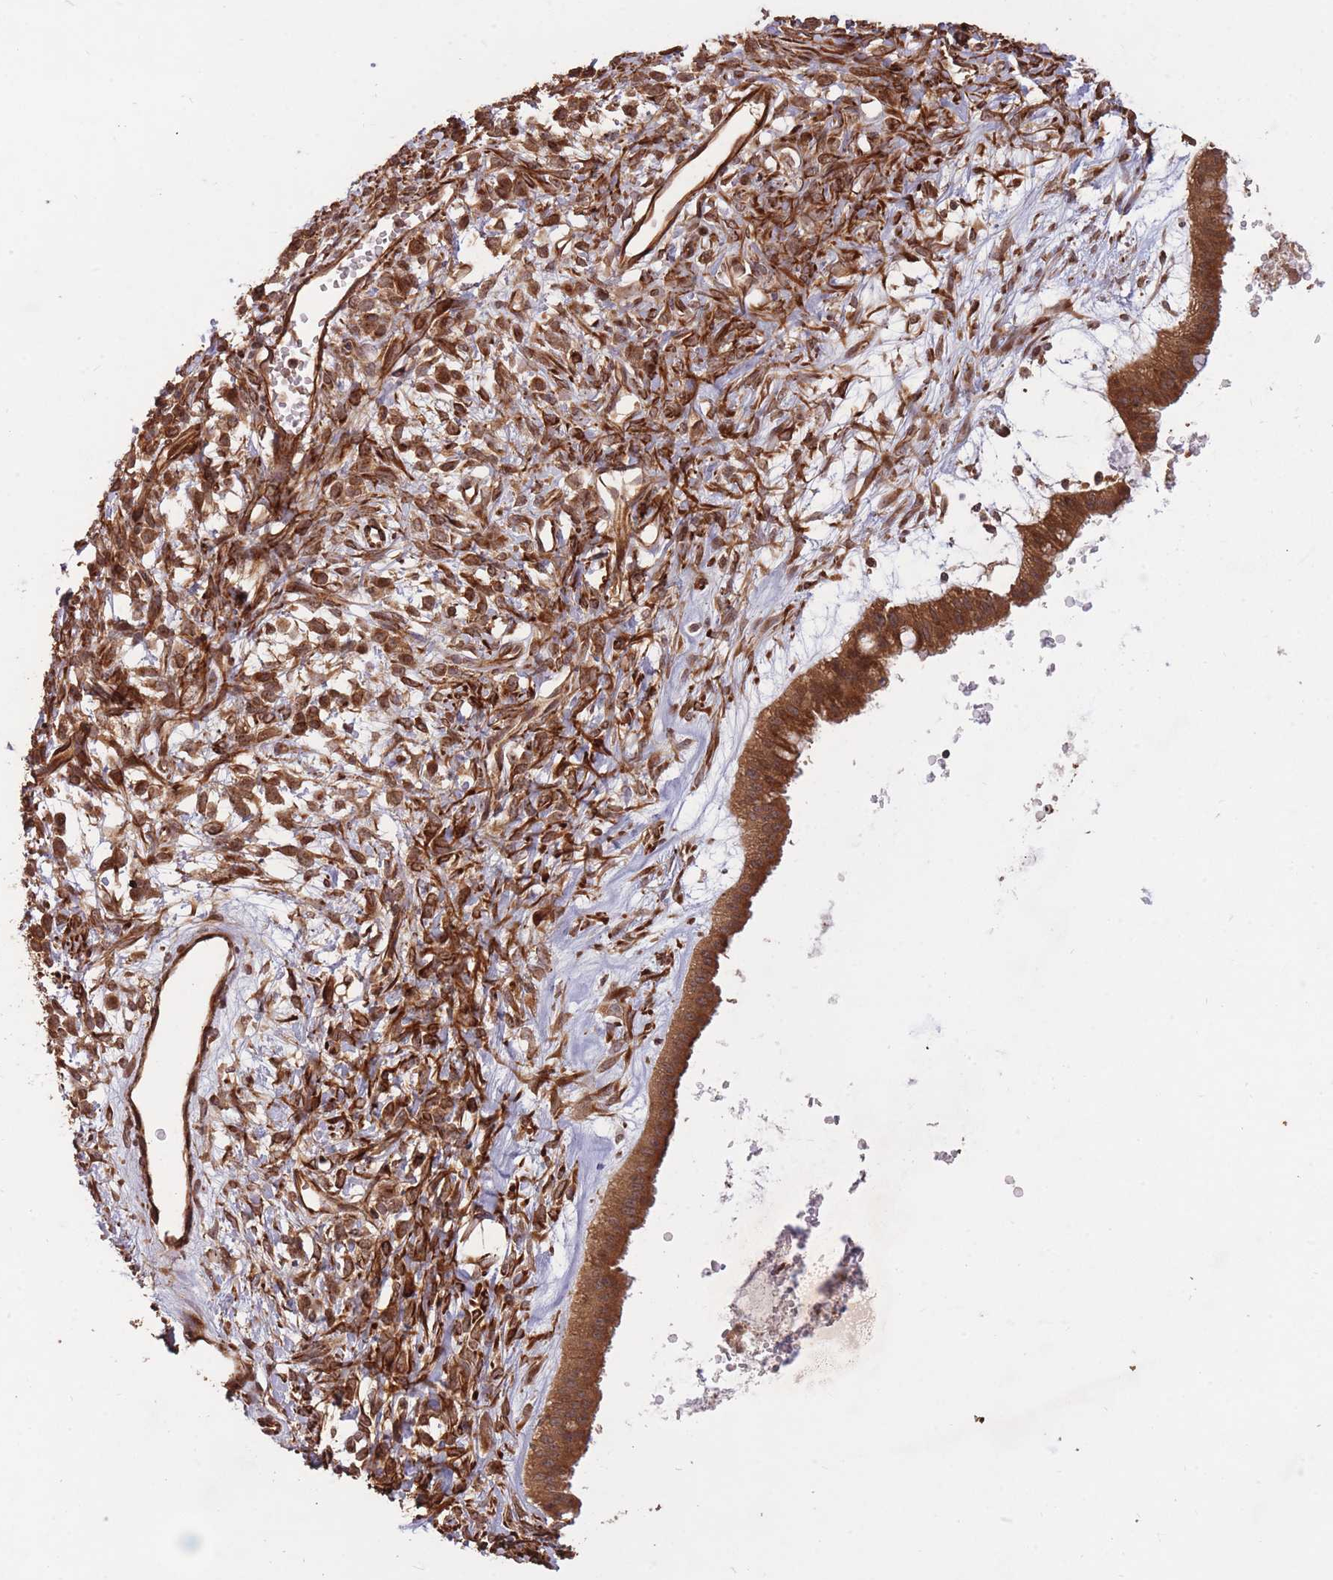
{"staining": {"intensity": "strong", "quantity": ">75%", "location": "cytoplasmic/membranous"}, "tissue": "ovarian cancer", "cell_type": "Tumor cells", "image_type": "cancer", "snomed": [{"axis": "morphology", "description": "Cystadenocarcinoma, mucinous, NOS"}, {"axis": "topography", "description": "Ovary"}], "caption": "Immunohistochemical staining of ovarian cancer (mucinous cystadenocarcinoma) exhibits high levels of strong cytoplasmic/membranous expression in about >75% of tumor cells.", "gene": "ERBB3", "patient": {"sex": "female", "age": 73}}